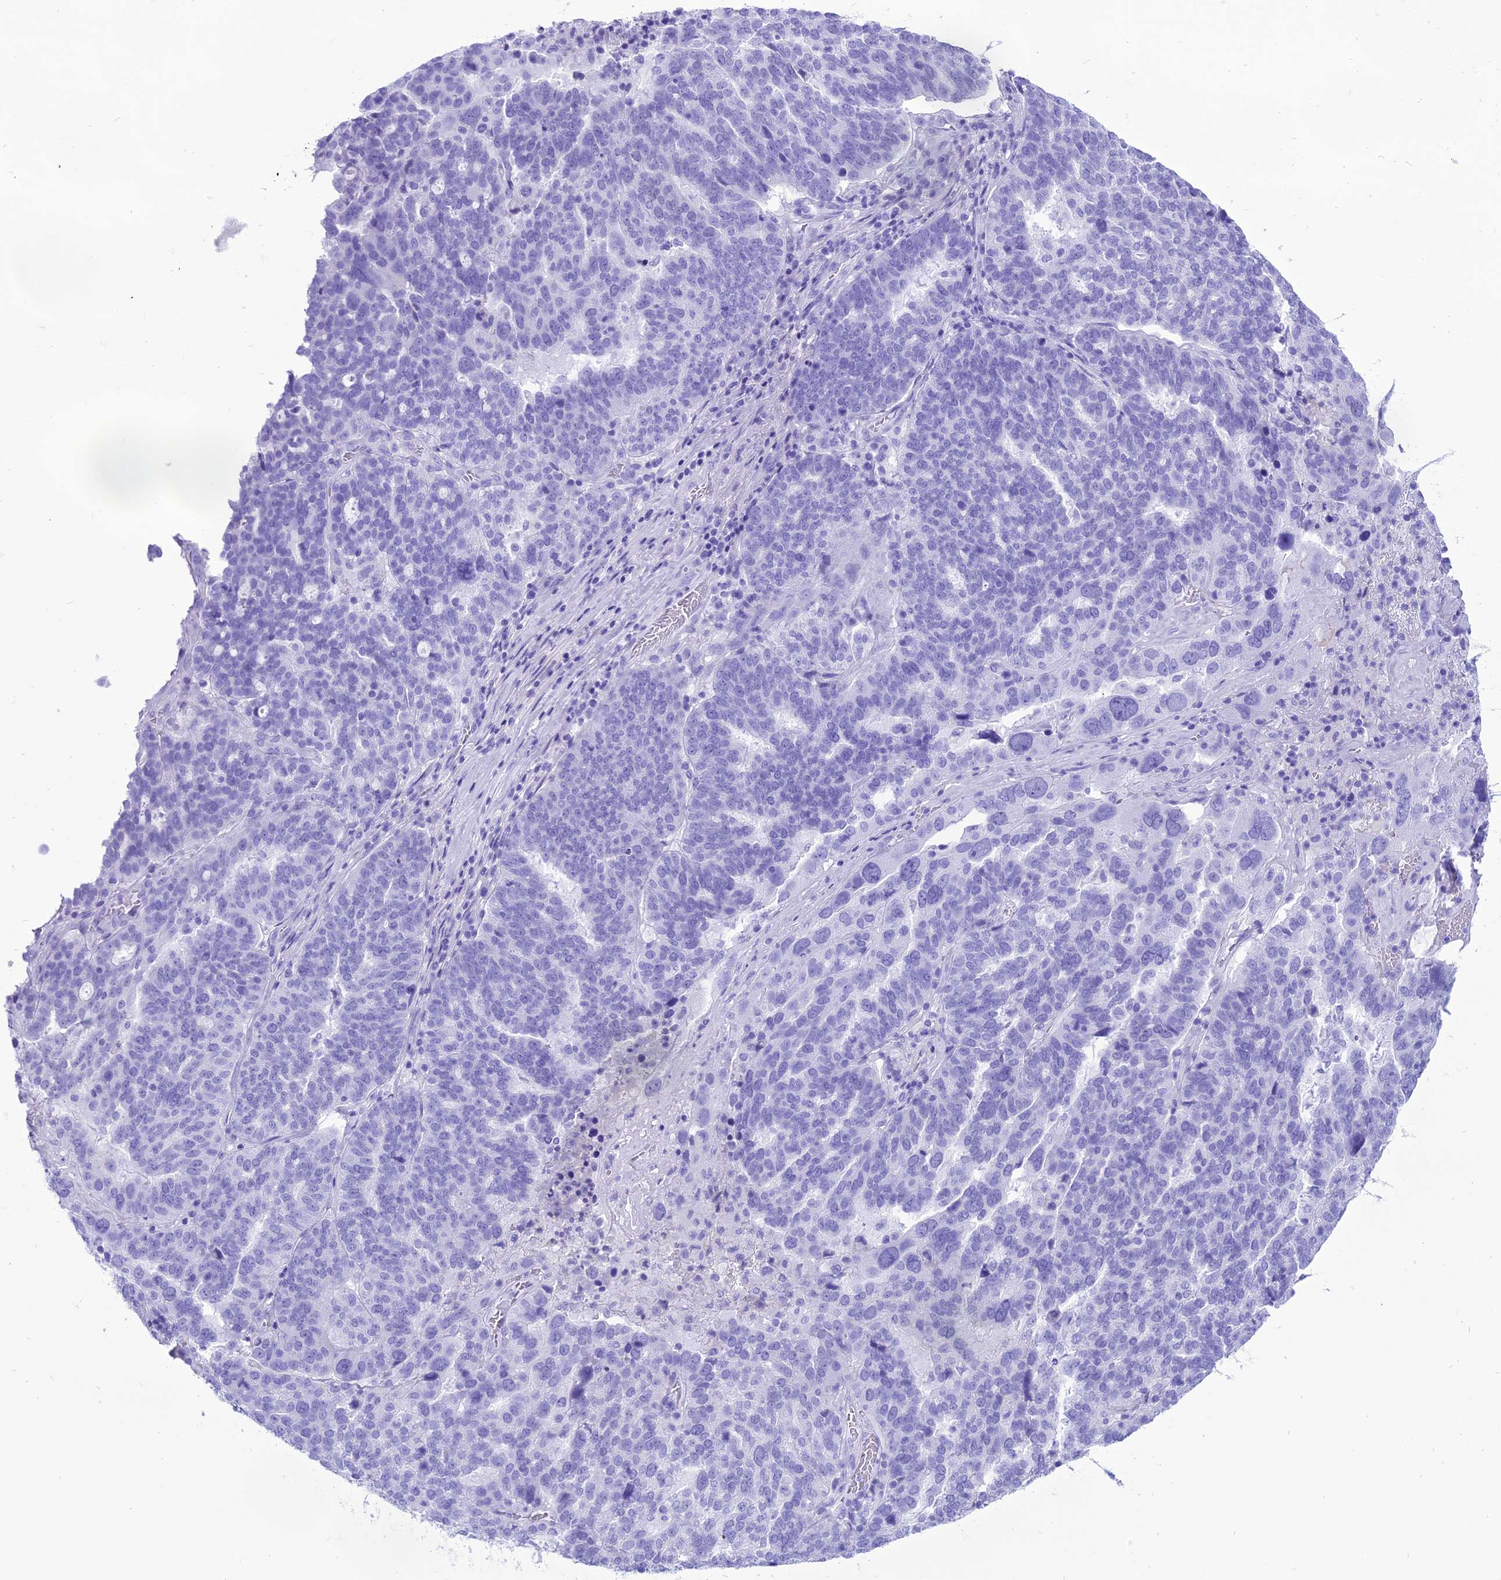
{"staining": {"intensity": "negative", "quantity": "none", "location": "none"}, "tissue": "ovarian cancer", "cell_type": "Tumor cells", "image_type": "cancer", "snomed": [{"axis": "morphology", "description": "Cystadenocarcinoma, serous, NOS"}, {"axis": "topography", "description": "Ovary"}], "caption": "A high-resolution micrograph shows immunohistochemistry staining of serous cystadenocarcinoma (ovarian), which shows no significant staining in tumor cells.", "gene": "PNMA5", "patient": {"sex": "female", "age": 59}}